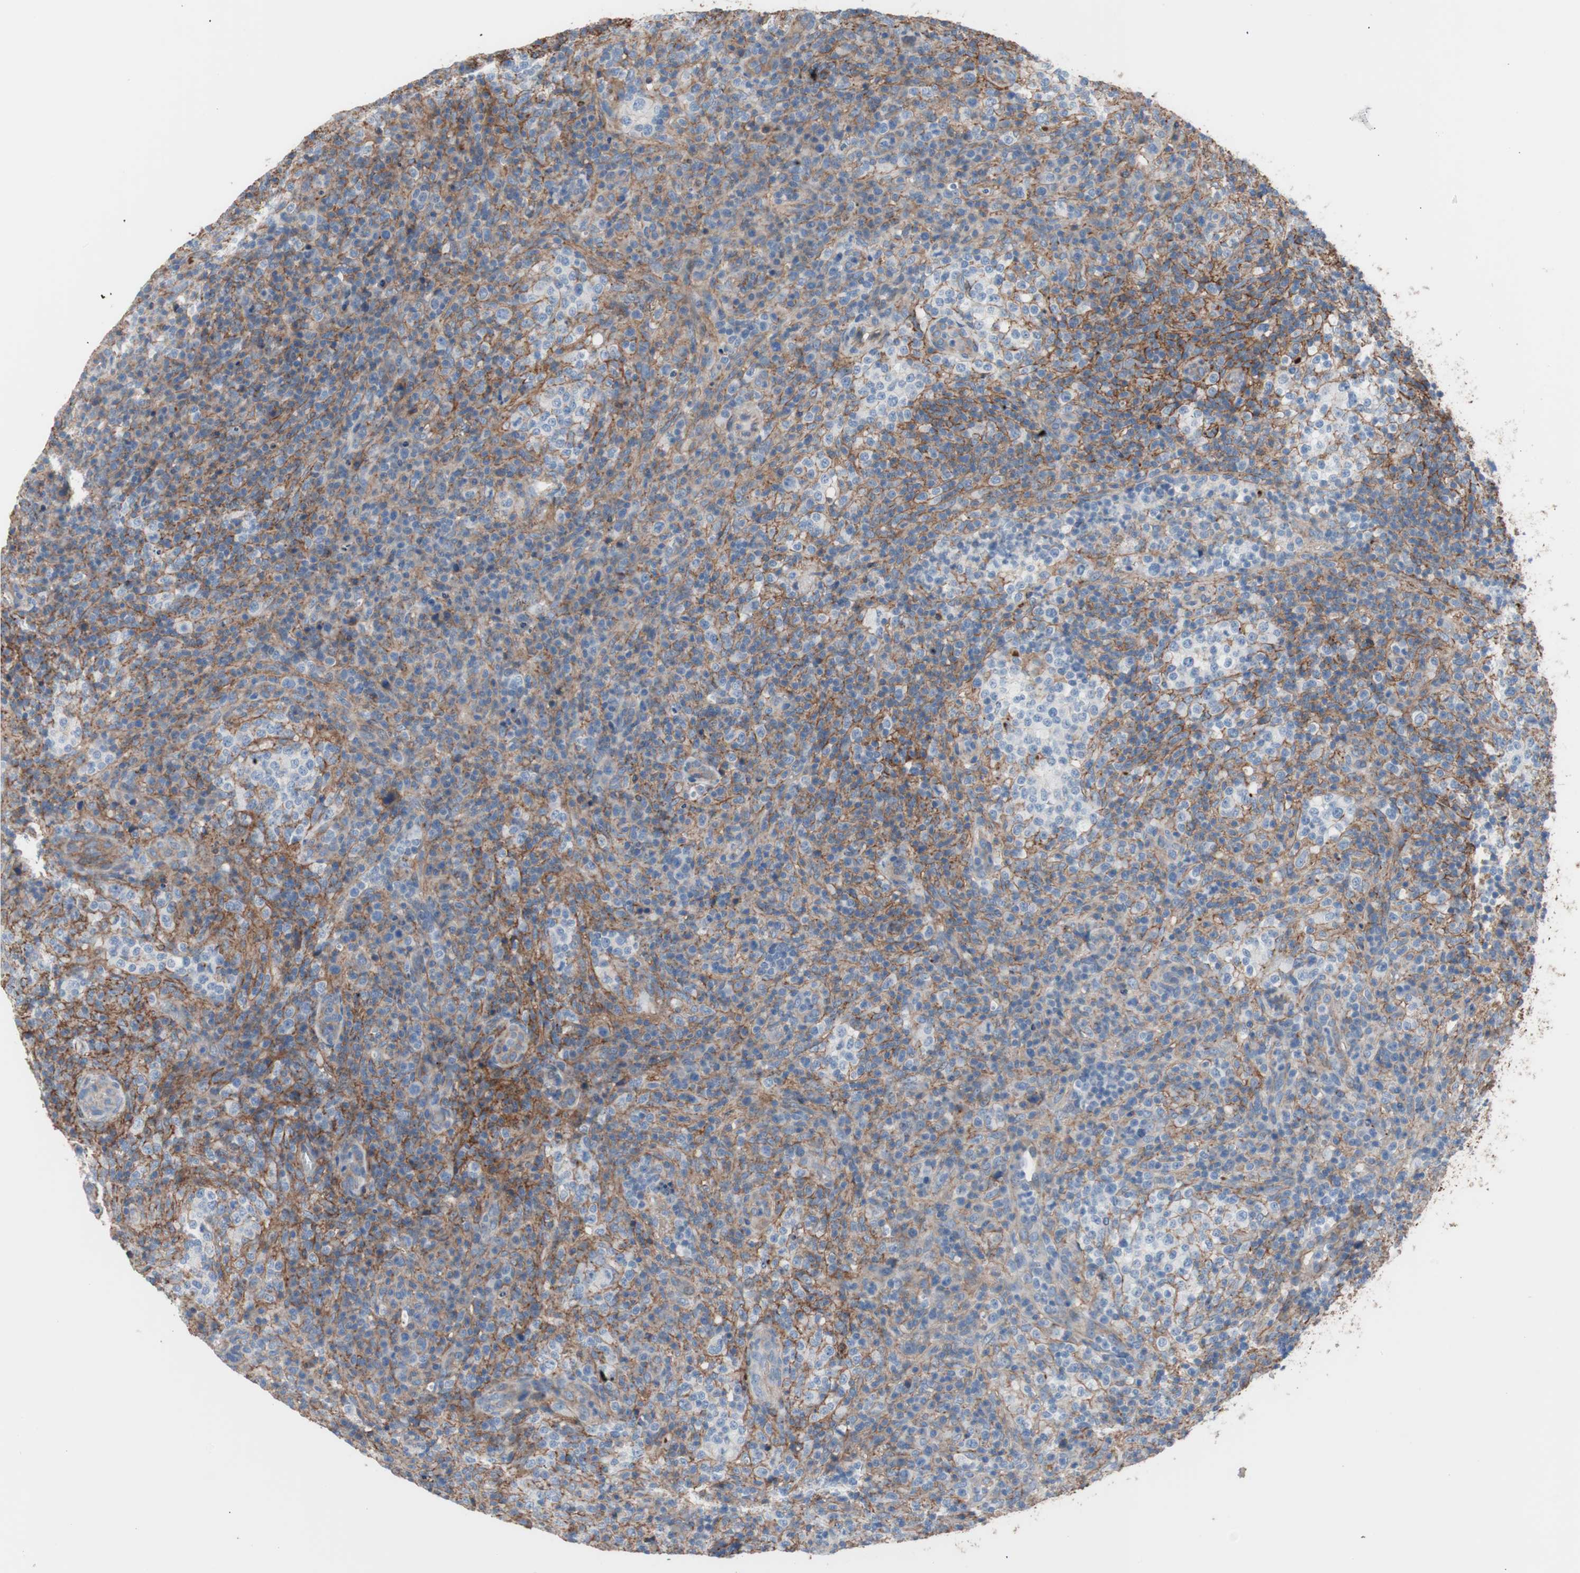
{"staining": {"intensity": "moderate", "quantity": "25%-75%", "location": "cytoplasmic/membranous"}, "tissue": "lymphoma", "cell_type": "Tumor cells", "image_type": "cancer", "snomed": [{"axis": "morphology", "description": "Malignant lymphoma, non-Hodgkin's type, High grade"}, {"axis": "topography", "description": "Lymph node"}], "caption": "A micrograph of lymphoma stained for a protein displays moderate cytoplasmic/membranous brown staining in tumor cells.", "gene": "CD81", "patient": {"sex": "female", "age": 76}}